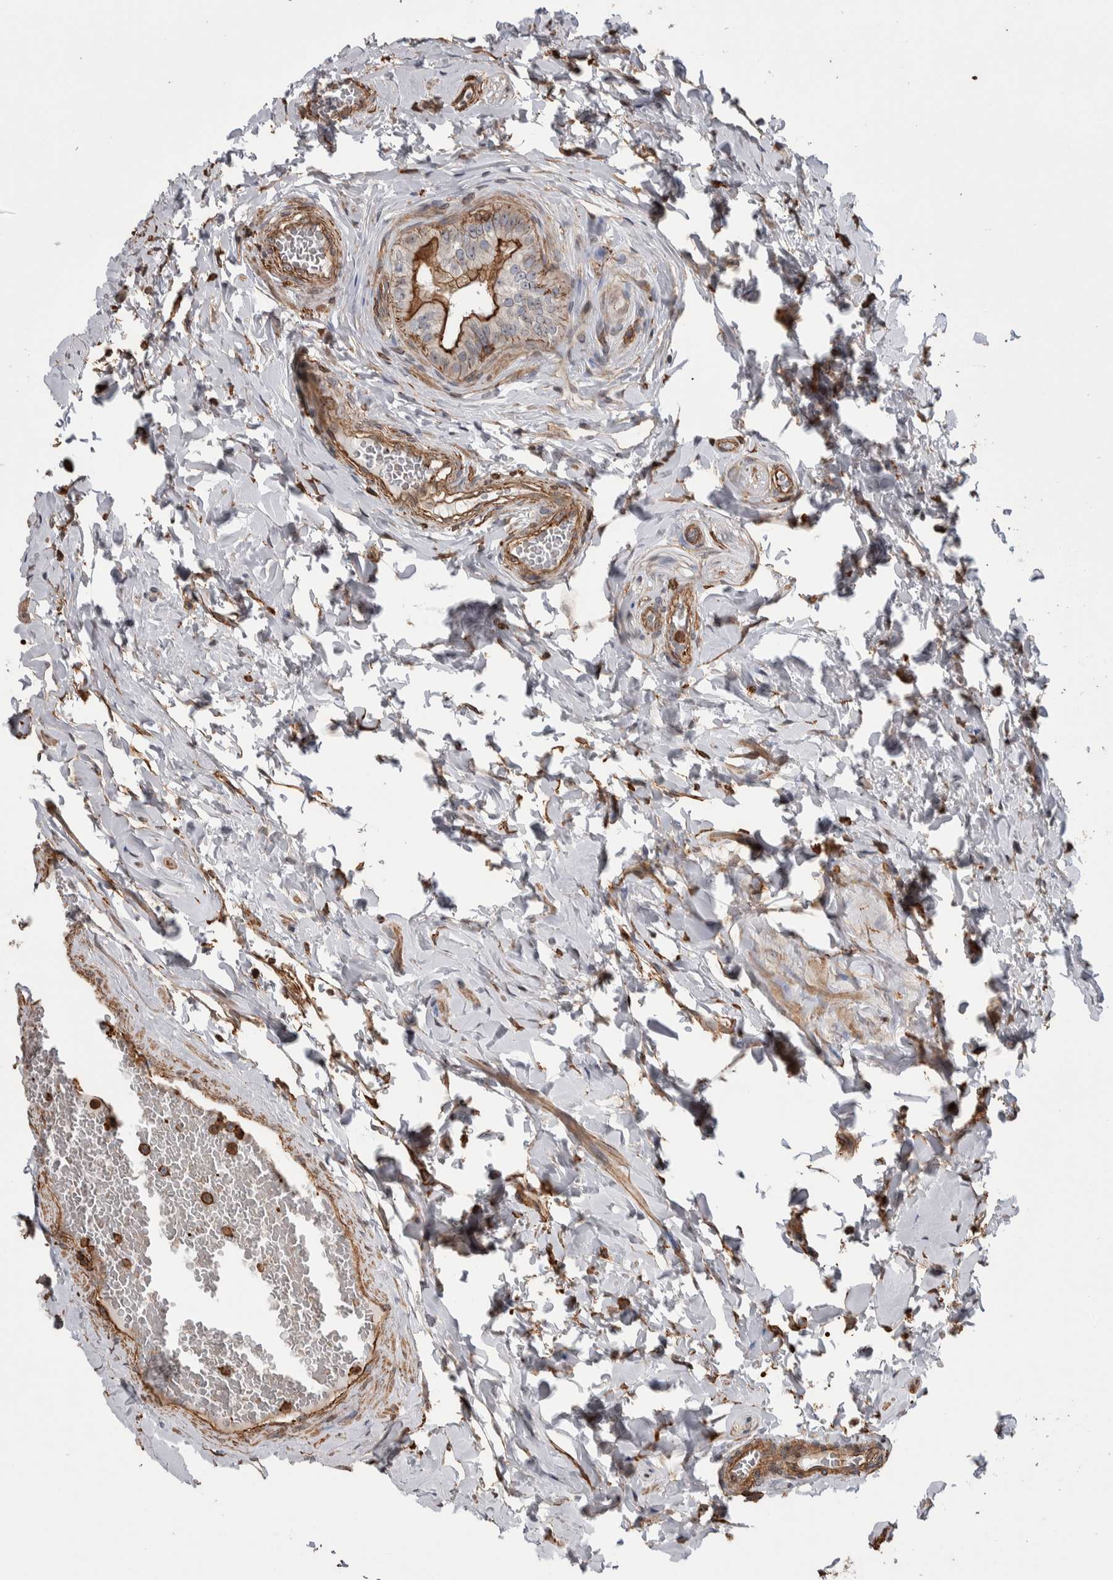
{"staining": {"intensity": "strong", "quantity": ">75%", "location": "cytoplasmic/membranous"}, "tissue": "epididymis", "cell_type": "Glandular cells", "image_type": "normal", "snomed": [{"axis": "morphology", "description": "Normal tissue, NOS"}, {"axis": "topography", "description": "Testis"}, {"axis": "topography", "description": "Epididymis"}], "caption": "High-power microscopy captured an immunohistochemistry (IHC) photomicrograph of unremarkable epididymis, revealing strong cytoplasmic/membranous positivity in approximately >75% of glandular cells. (DAB = brown stain, brightfield microscopy at high magnification).", "gene": "ENPP2", "patient": {"sex": "male", "age": 36}}